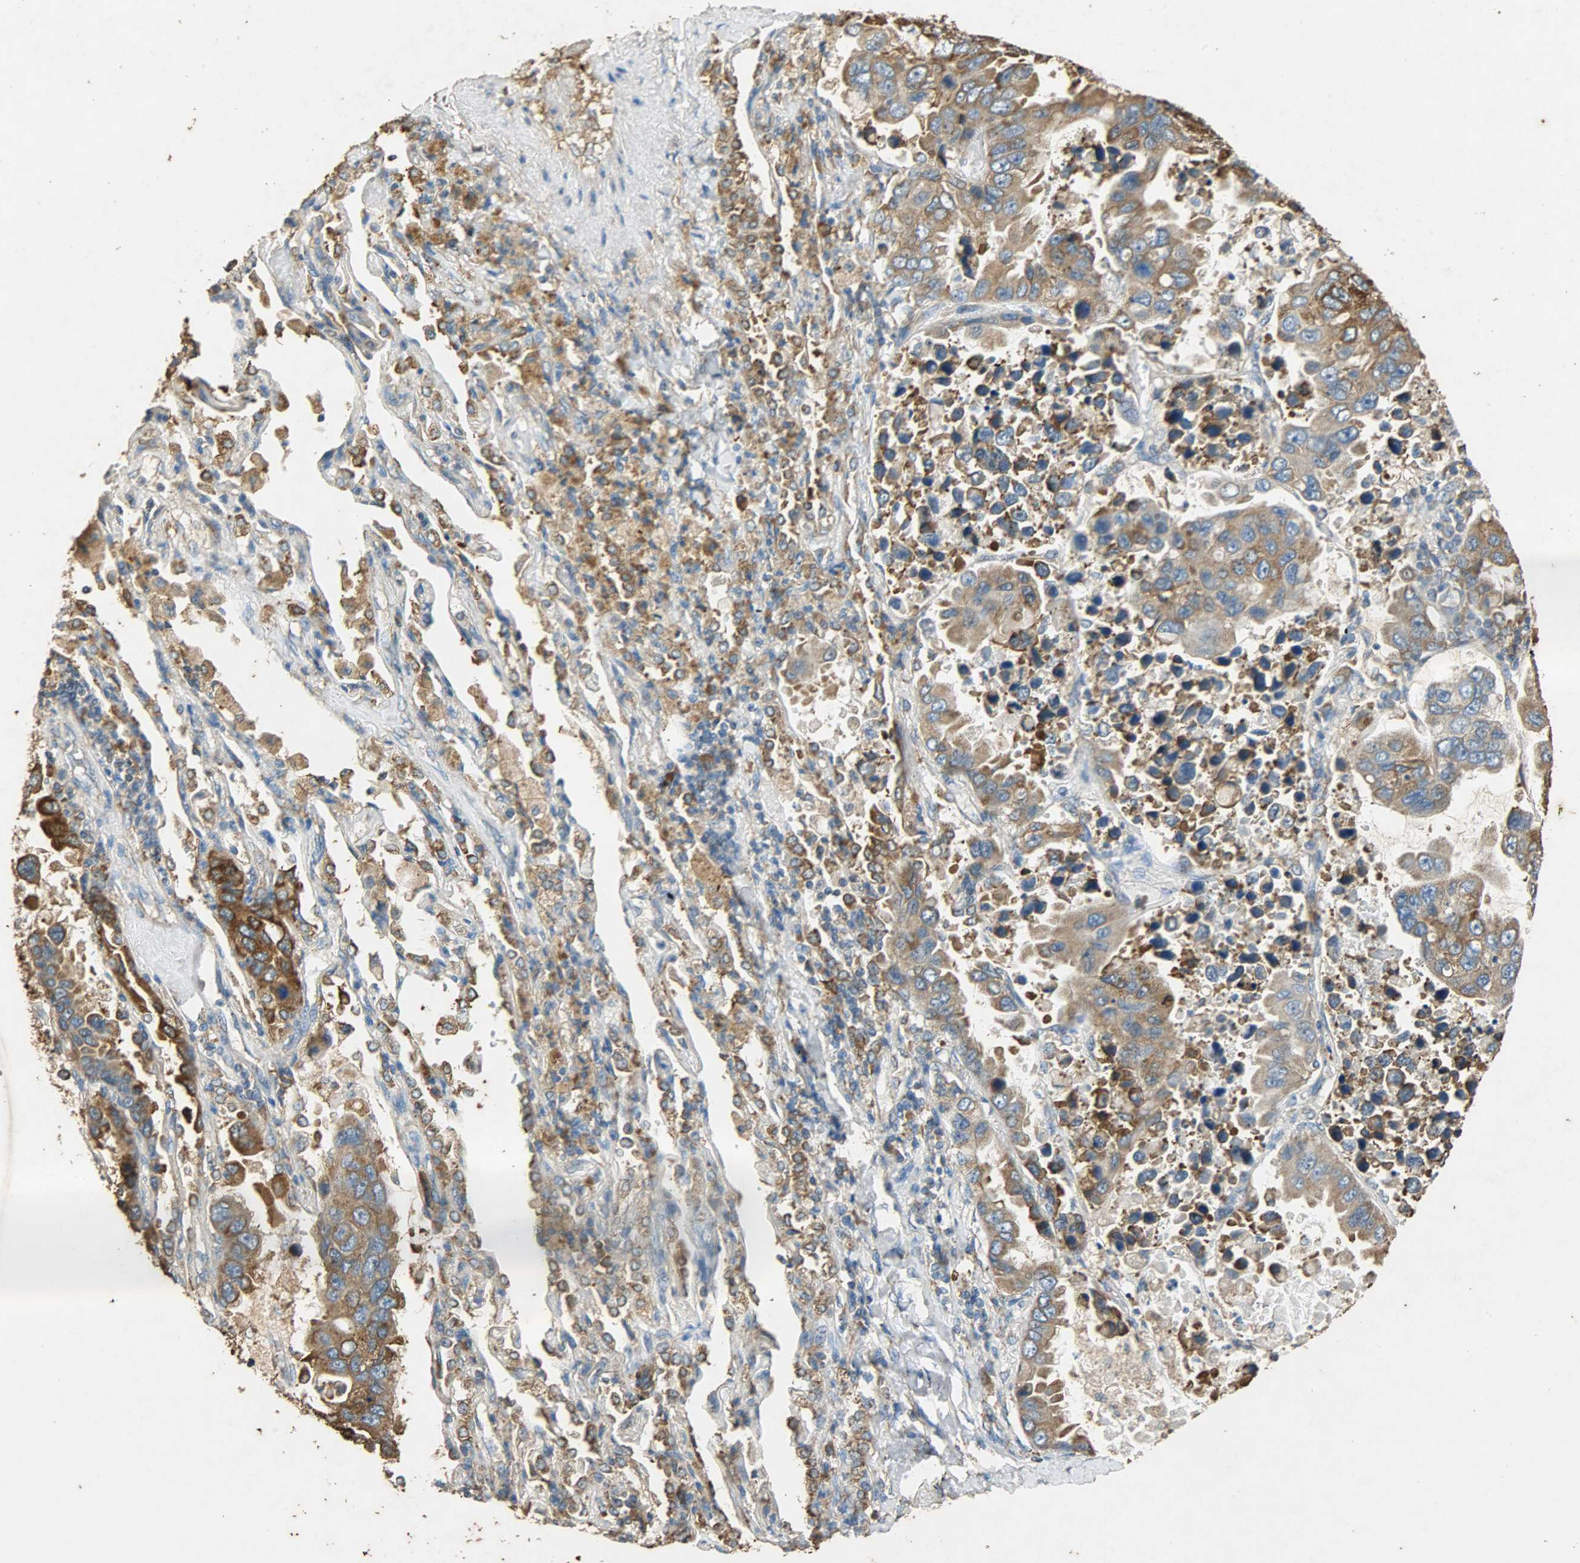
{"staining": {"intensity": "moderate", "quantity": ">75%", "location": "cytoplasmic/membranous"}, "tissue": "lung cancer", "cell_type": "Tumor cells", "image_type": "cancer", "snomed": [{"axis": "morphology", "description": "Adenocarcinoma, NOS"}, {"axis": "topography", "description": "Lung"}], "caption": "Immunohistochemistry histopathology image of neoplastic tissue: human lung adenocarcinoma stained using immunohistochemistry shows medium levels of moderate protein expression localized specifically in the cytoplasmic/membranous of tumor cells, appearing as a cytoplasmic/membranous brown color.", "gene": "HSPA5", "patient": {"sex": "male", "age": 64}}